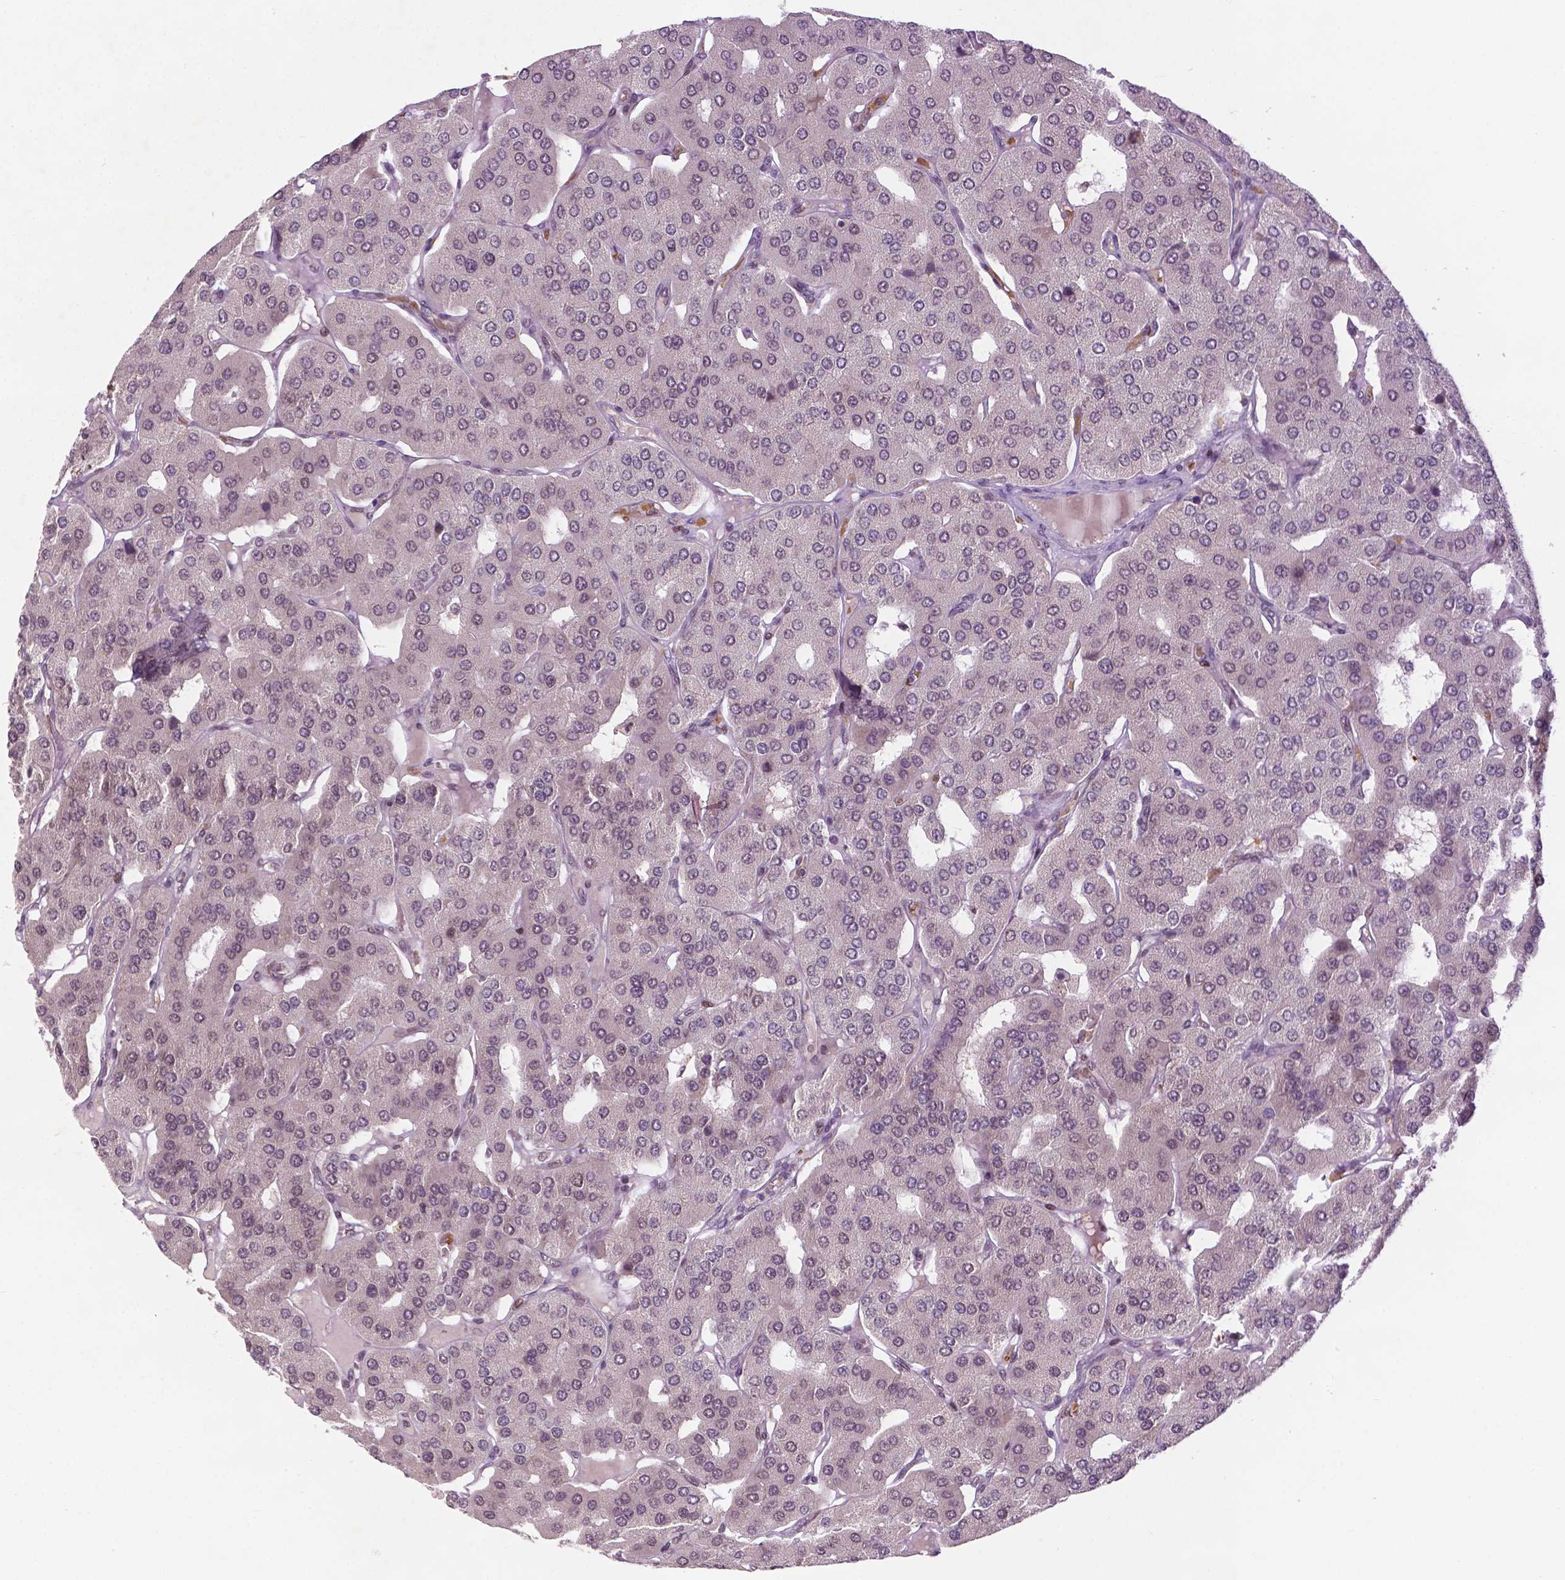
{"staining": {"intensity": "negative", "quantity": "none", "location": "none"}, "tissue": "parathyroid gland", "cell_type": "Glandular cells", "image_type": "normal", "snomed": [{"axis": "morphology", "description": "Normal tissue, NOS"}, {"axis": "morphology", "description": "Adenoma, NOS"}, {"axis": "topography", "description": "Parathyroid gland"}], "caption": "High magnification brightfield microscopy of unremarkable parathyroid gland stained with DAB (brown) and counterstained with hematoxylin (blue): glandular cells show no significant staining.", "gene": "ZNF41", "patient": {"sex": "female", "age": 86}}